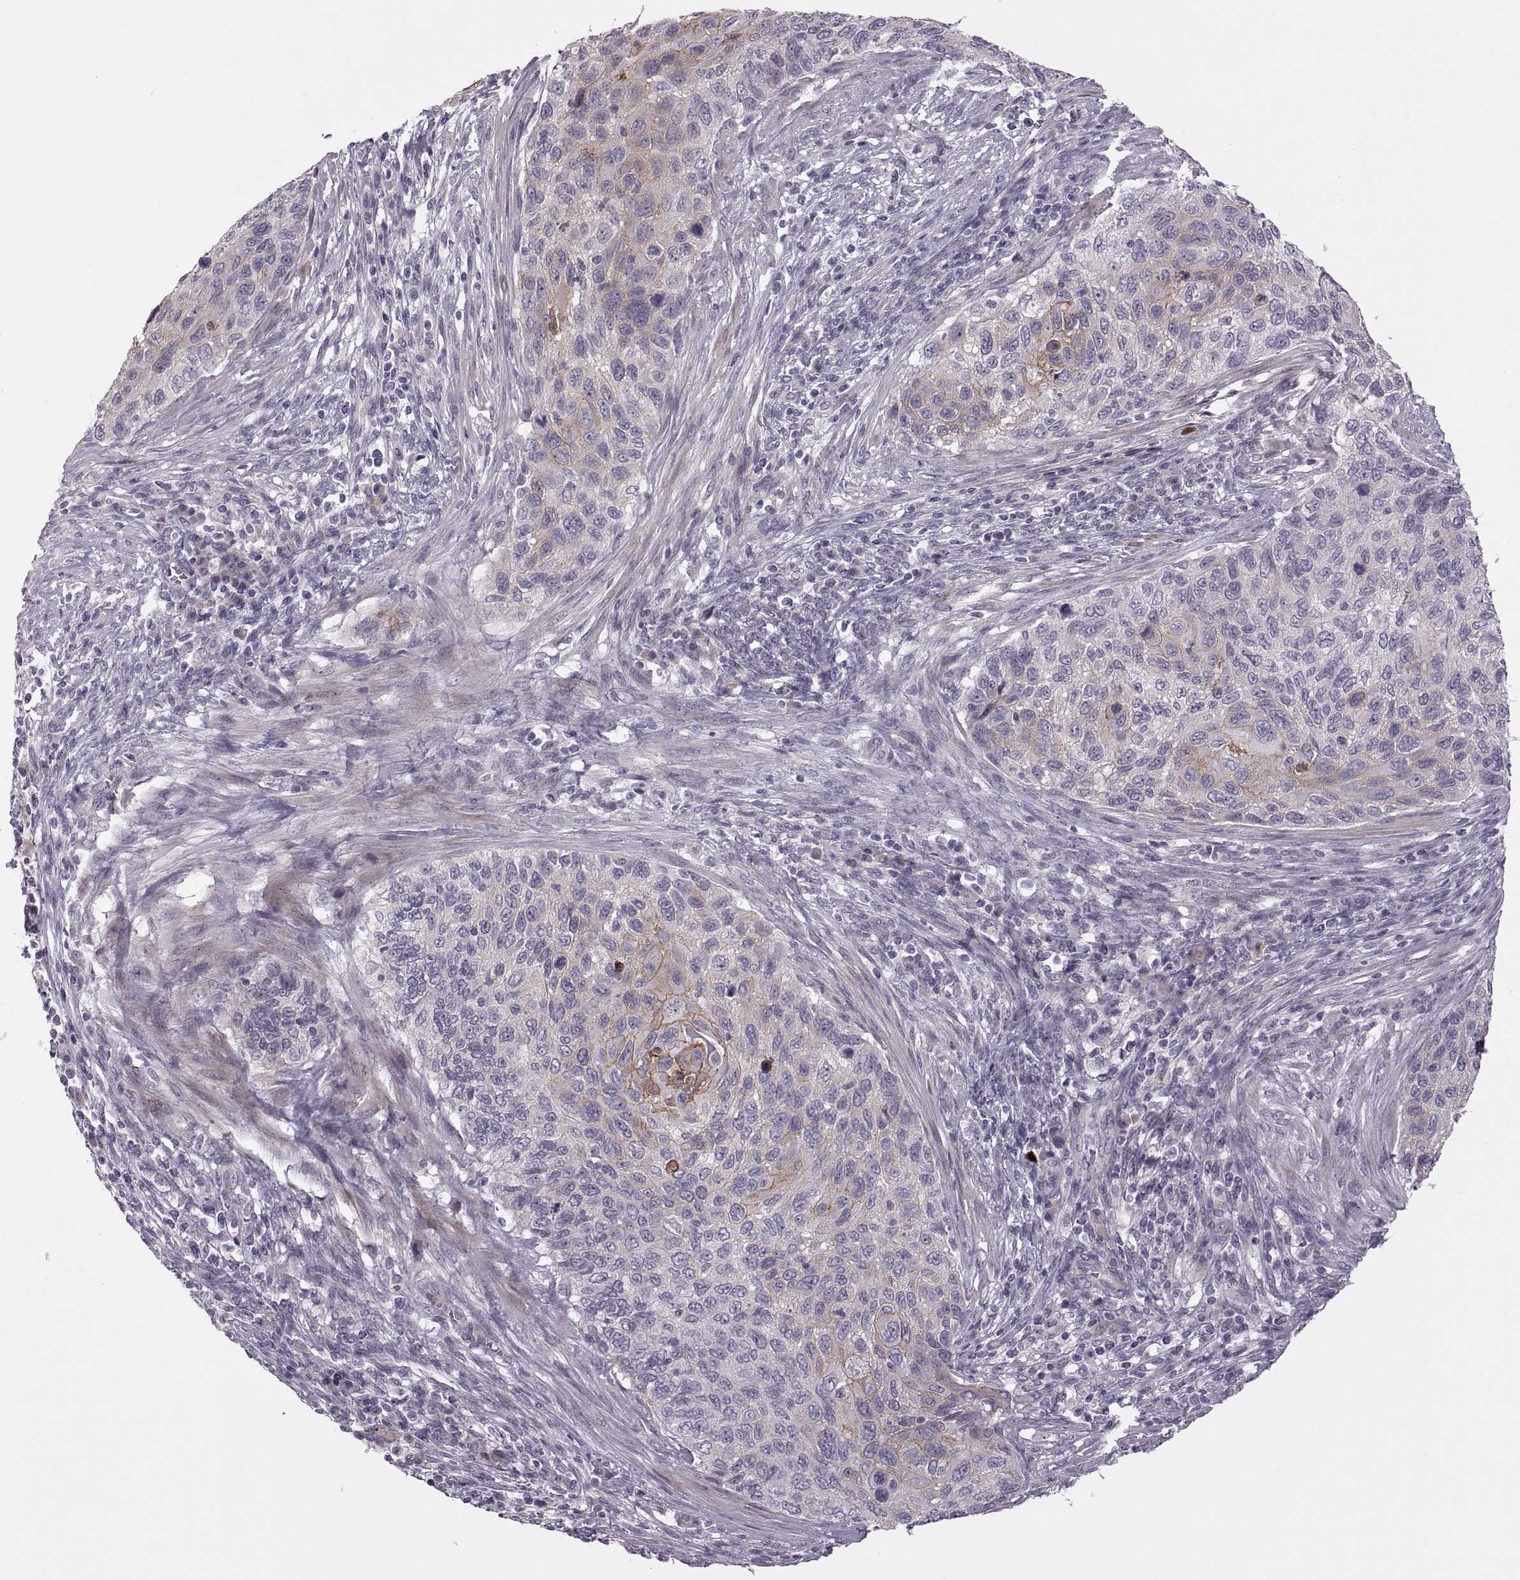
{"staining": {"intensity": "moderate", "quantity": "<25%", "location": "cytoplasmic/membranous"}, "tissue": "cervical cancer", "cell_type": "Tumor cells", "image_type": "cancer", "snomed": [{"axis": "morphology", "description": "Squamous cell carcinoma, NOS"}, {"axis": "topography", "description": "Cervix"}], "caption": "Cervical cancer (squamous cell carcinoma) stained with IHC reveals moderate cytoplasmic/membranous staining in approximately <25% of tumor cells. Using DAB (brown) and hematoxylin (blue) stains, captured at high magnification using brightfield microscopy.", "gene": "RIPK4", "patient": {"sex": "female", "age": 70}}